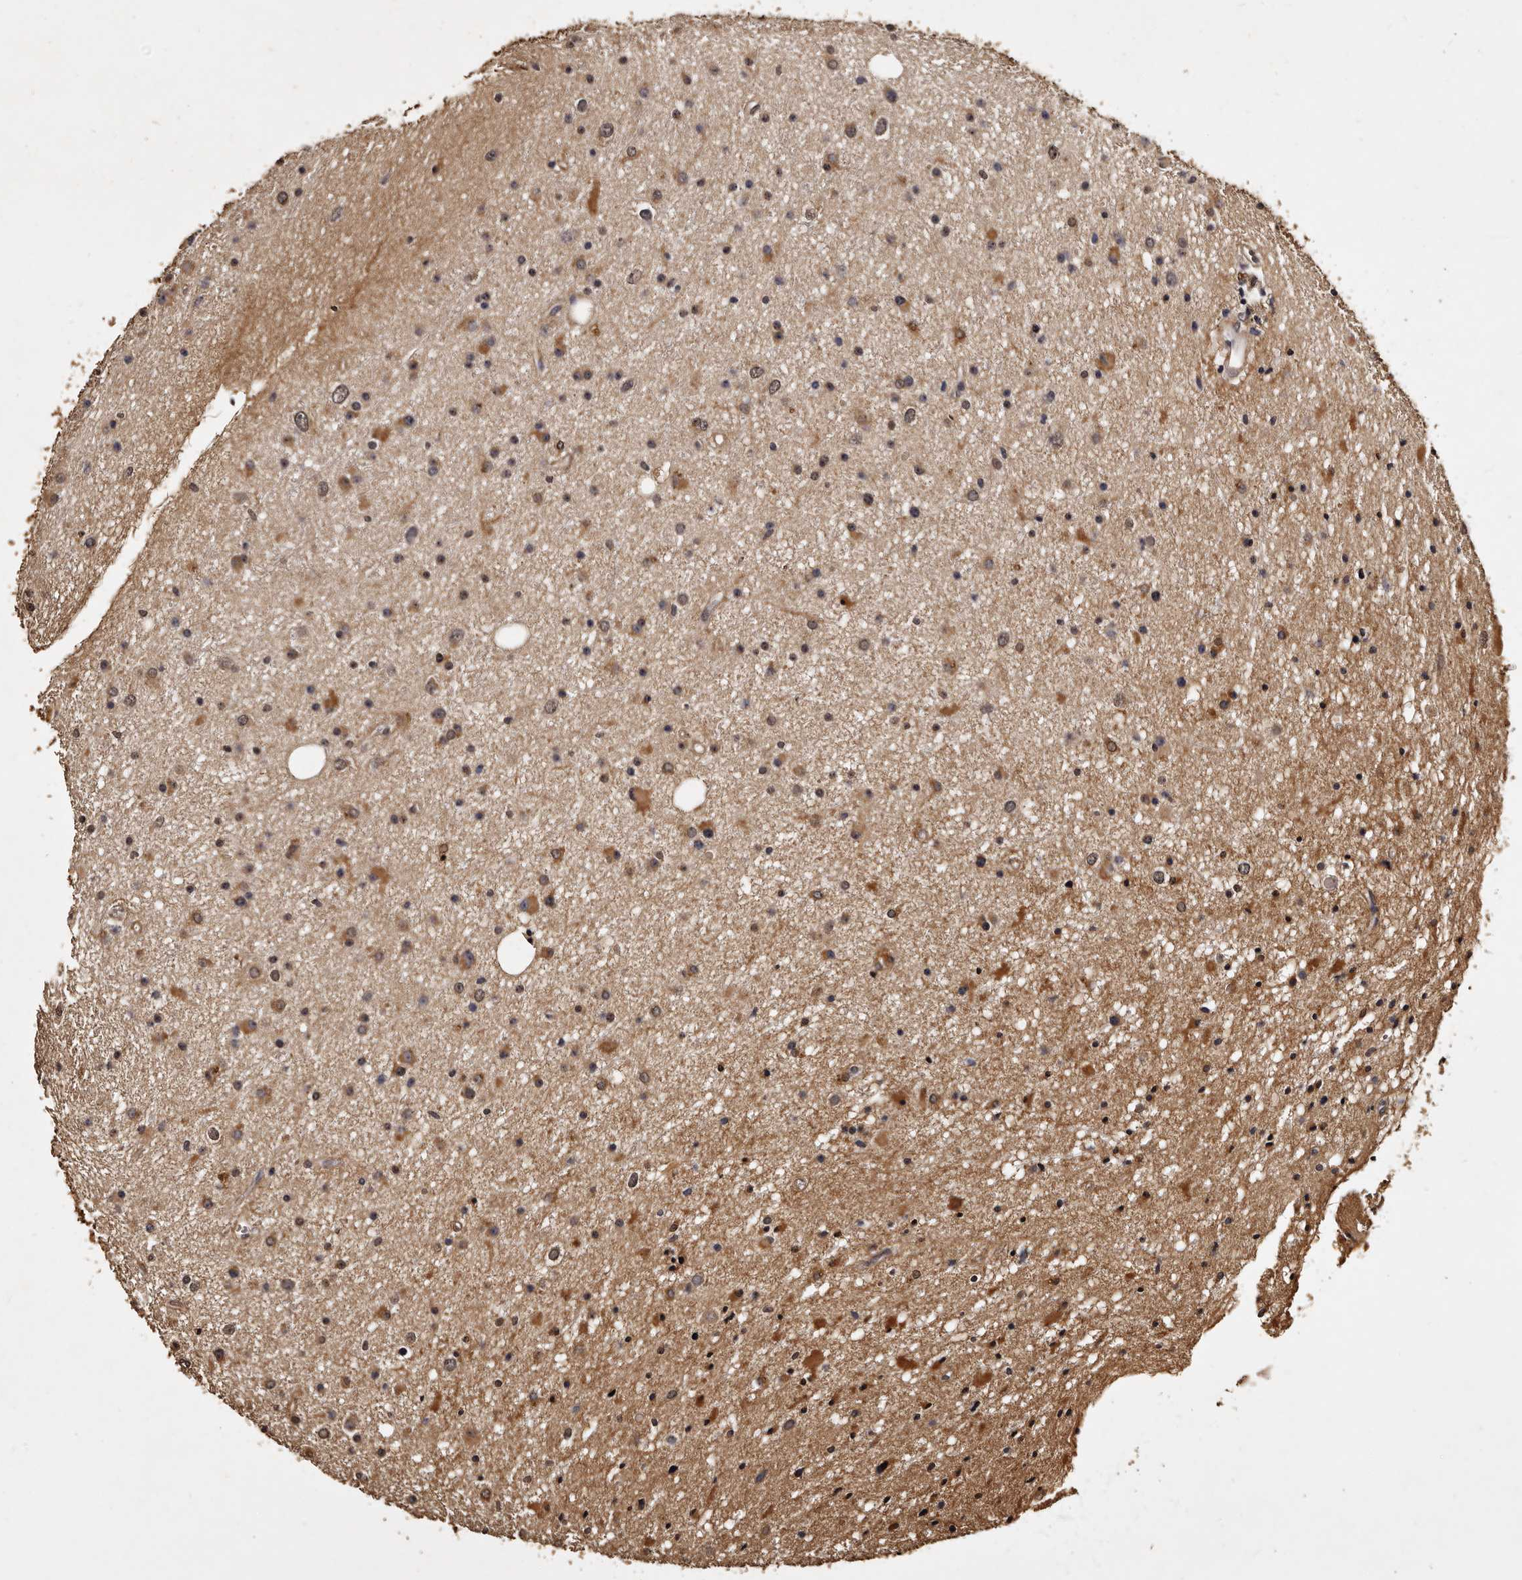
{"staining": {"intensity": "moderate", "quantity": "<25%", "location": "cytoplasmic/membranous"}, "tissue": "glioma", "cell_type": "Tumor cells", "image_type": "cancer", "snomed": [{"axis": "morphology", "description": "Glioma, malignant, Low grade"}, {"axis": "topography", "description": "Cerebral cortex"}], "caption": "High-magnification brightfield microscopy of glioma stained with DAB (3,3'-diaminobenzidine) (brown) and counterstained with hematoxylin (blue). tumor cells exhibit moderate cytoplasmic/membranous expression is present in about<25% of cells.", "gene": "PARS2", "patient": {"sex": "female", "age": 39}}